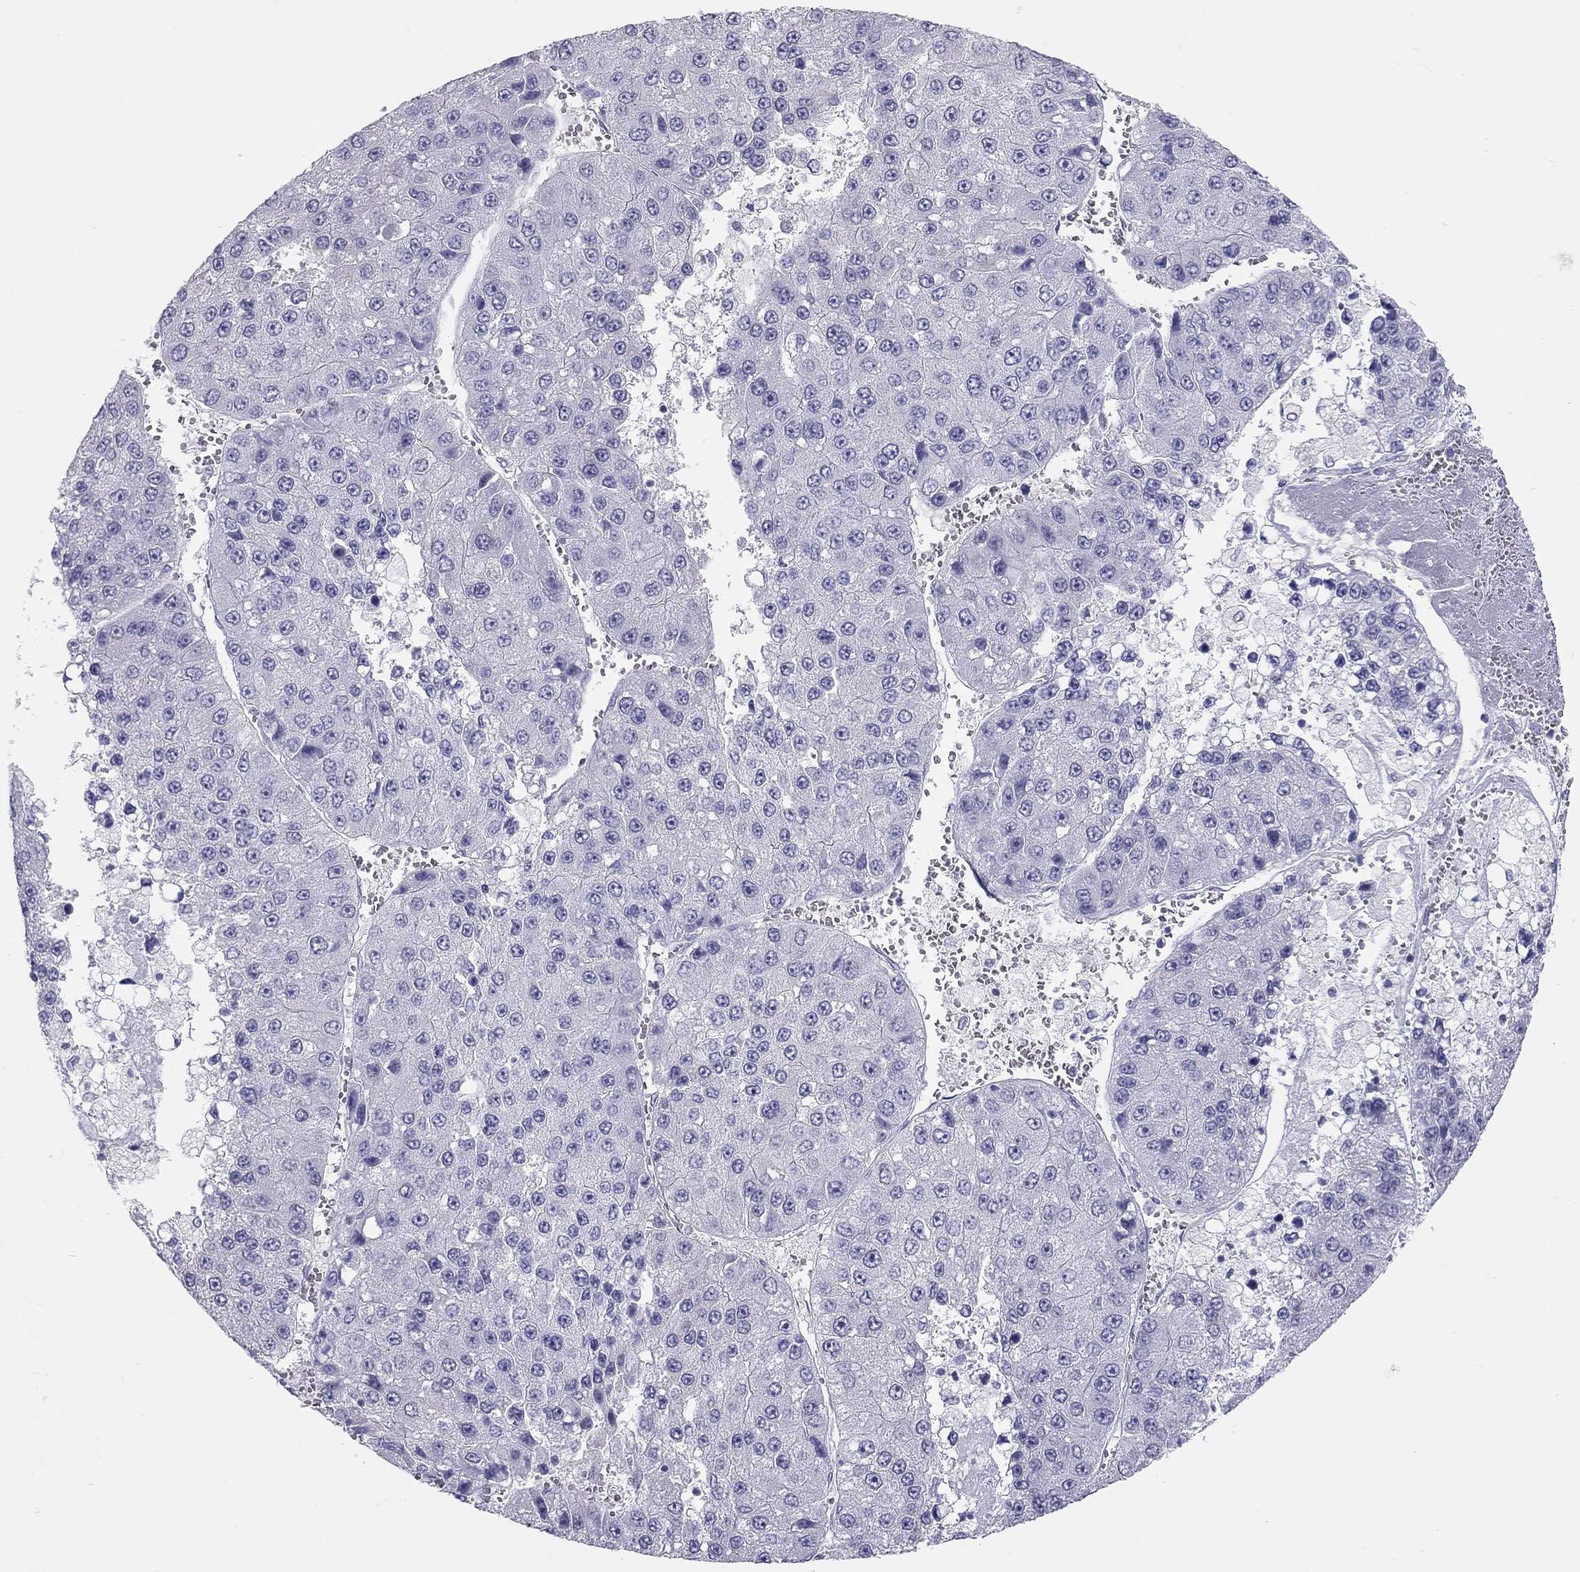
{"staining": {"intensity": "negative", "quantity": "none", "location": "none"}, "tissue": "liver cancer", "cell_type": "Tumor cells", "image_type": "cancer", "snomed": [{"axis": "morphology", "description": "Carcinoma, Hepatocellular, NOS"}, {"axis": "topography", "description": "Liver"}], "caption": "High power microscopy histopathology image of an immunohistochemistry (IHC) histopathology image of liver cancer (hepatocellular carcinoma), revealing no significant positivity in tumor cells.", "gene": "SPATA12", "patient": {"sex": "female", "age": 73}}